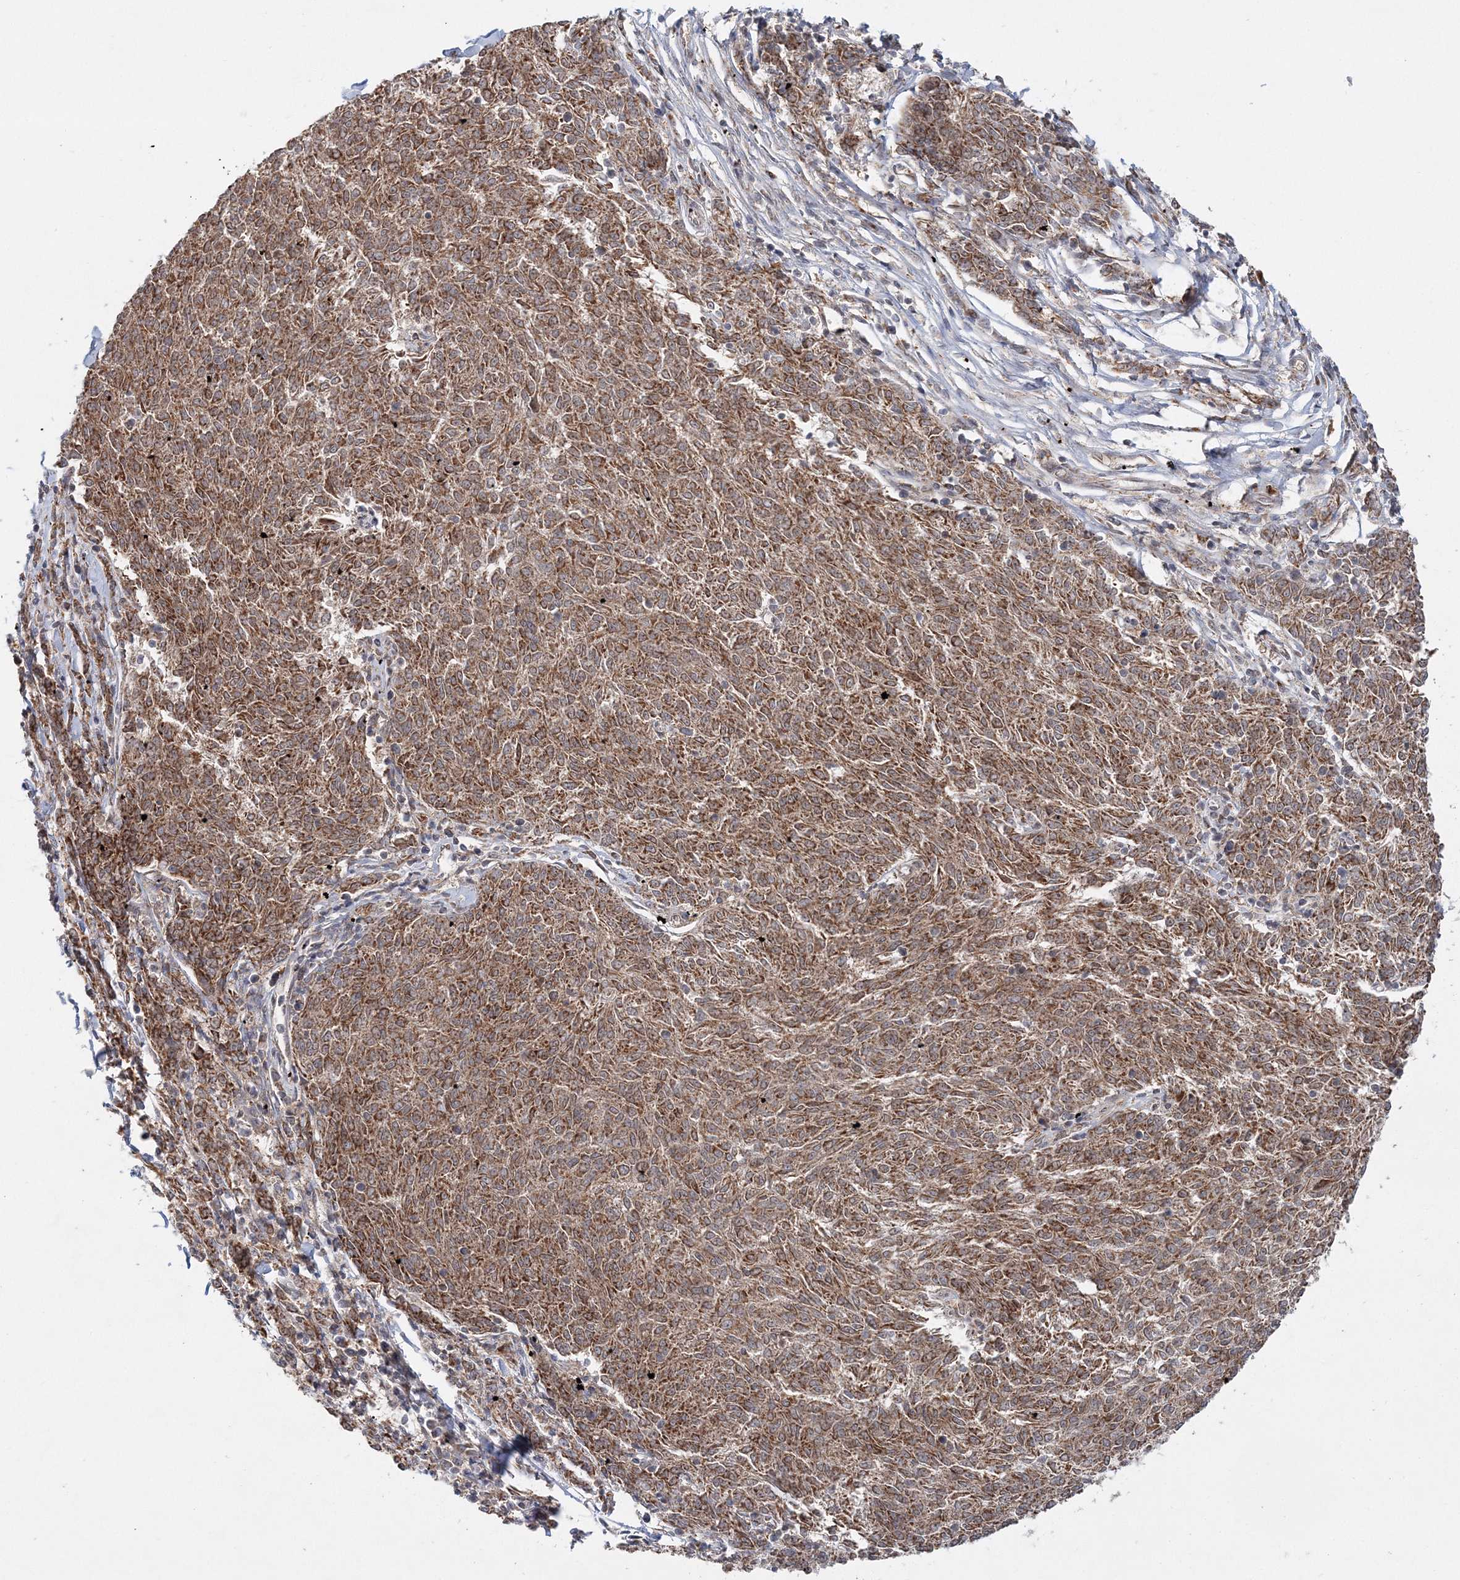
{"staining": {"intensity": "moderate", "quantity": ">75%", "location": "cytoplasmic/membranous"}, "tissue": "melanoma", "cell_type": "Tumor cells", "image_type": "cancer", "snomed": [{"axis": "morphology", "description": "Malignant melanoma, NOS"}, {"axis": "topography", "description": "Skin"}], "caption": "Brown immunohistochemical staining in human melanoma shows moderate cytoplasmic/membranous positivity in approximately >75% of tumor cells. Using DAB (brown) and hematoxylin (blue) stains, captured at high magnification using brightfield microscopy.", "gene": "RAB11FIP2", "patient": {"sex": "female", "age": 72}}